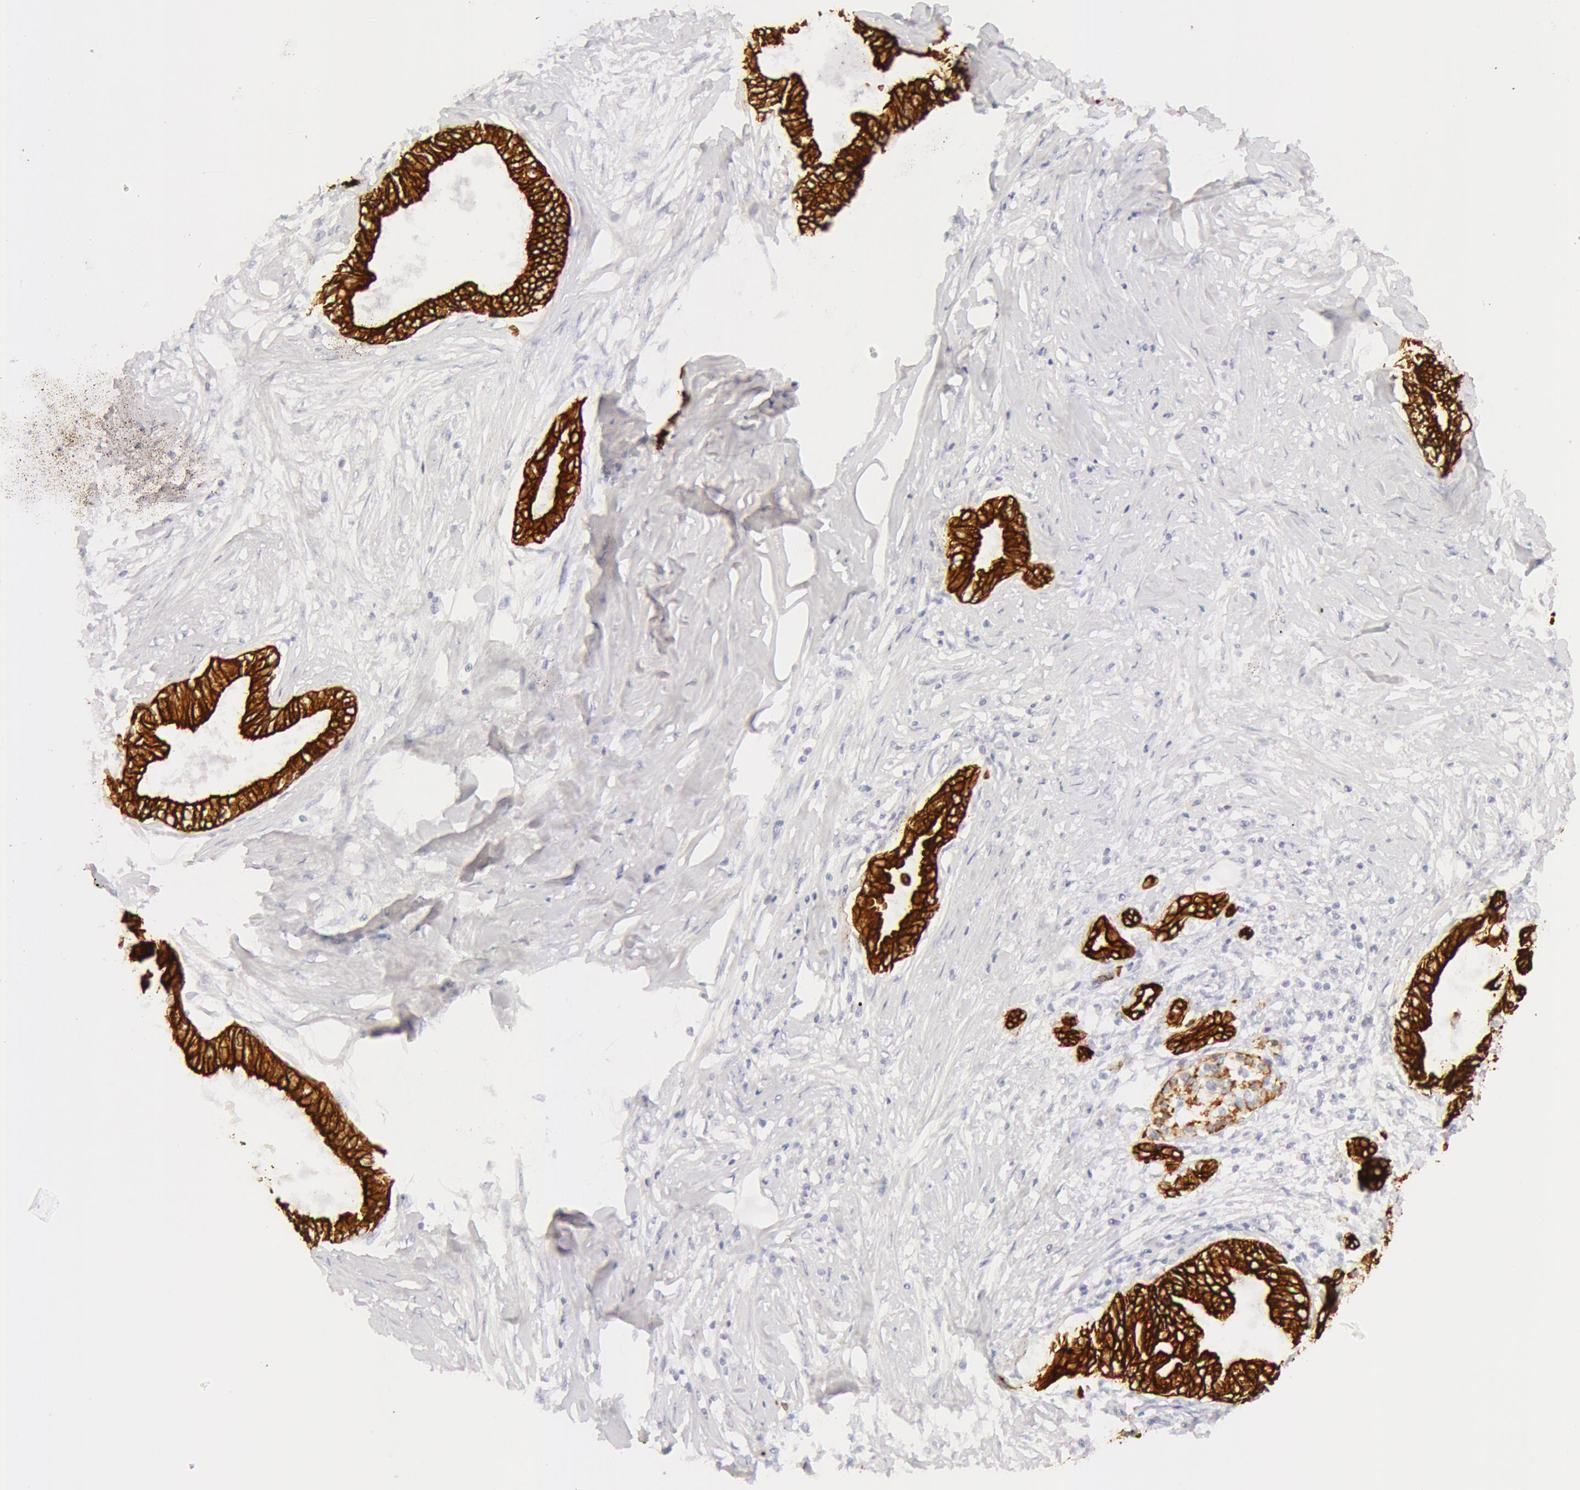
{"staining": {"intensity": "moderate", "quantity": ">75%", "location": "cytoplasmic/membranous"}, "tissue": "pancreatic cancer", "cell_type": "Tumor cells", "image_type": "cancer", "snomed": [{"axis": "morphology", "description": "Adenocarcinoma, NOS"}, {"axis": "topography", "description": "Pancreas"}], "caption": "Protein expression analysis of human adenocarcinoma (pancreatic) reveals moderate cytoplasmic/membranous staining in about >75% of tumor cells.", "gene": "KRT8", "patient": {"sex": "female", "age": 64}}